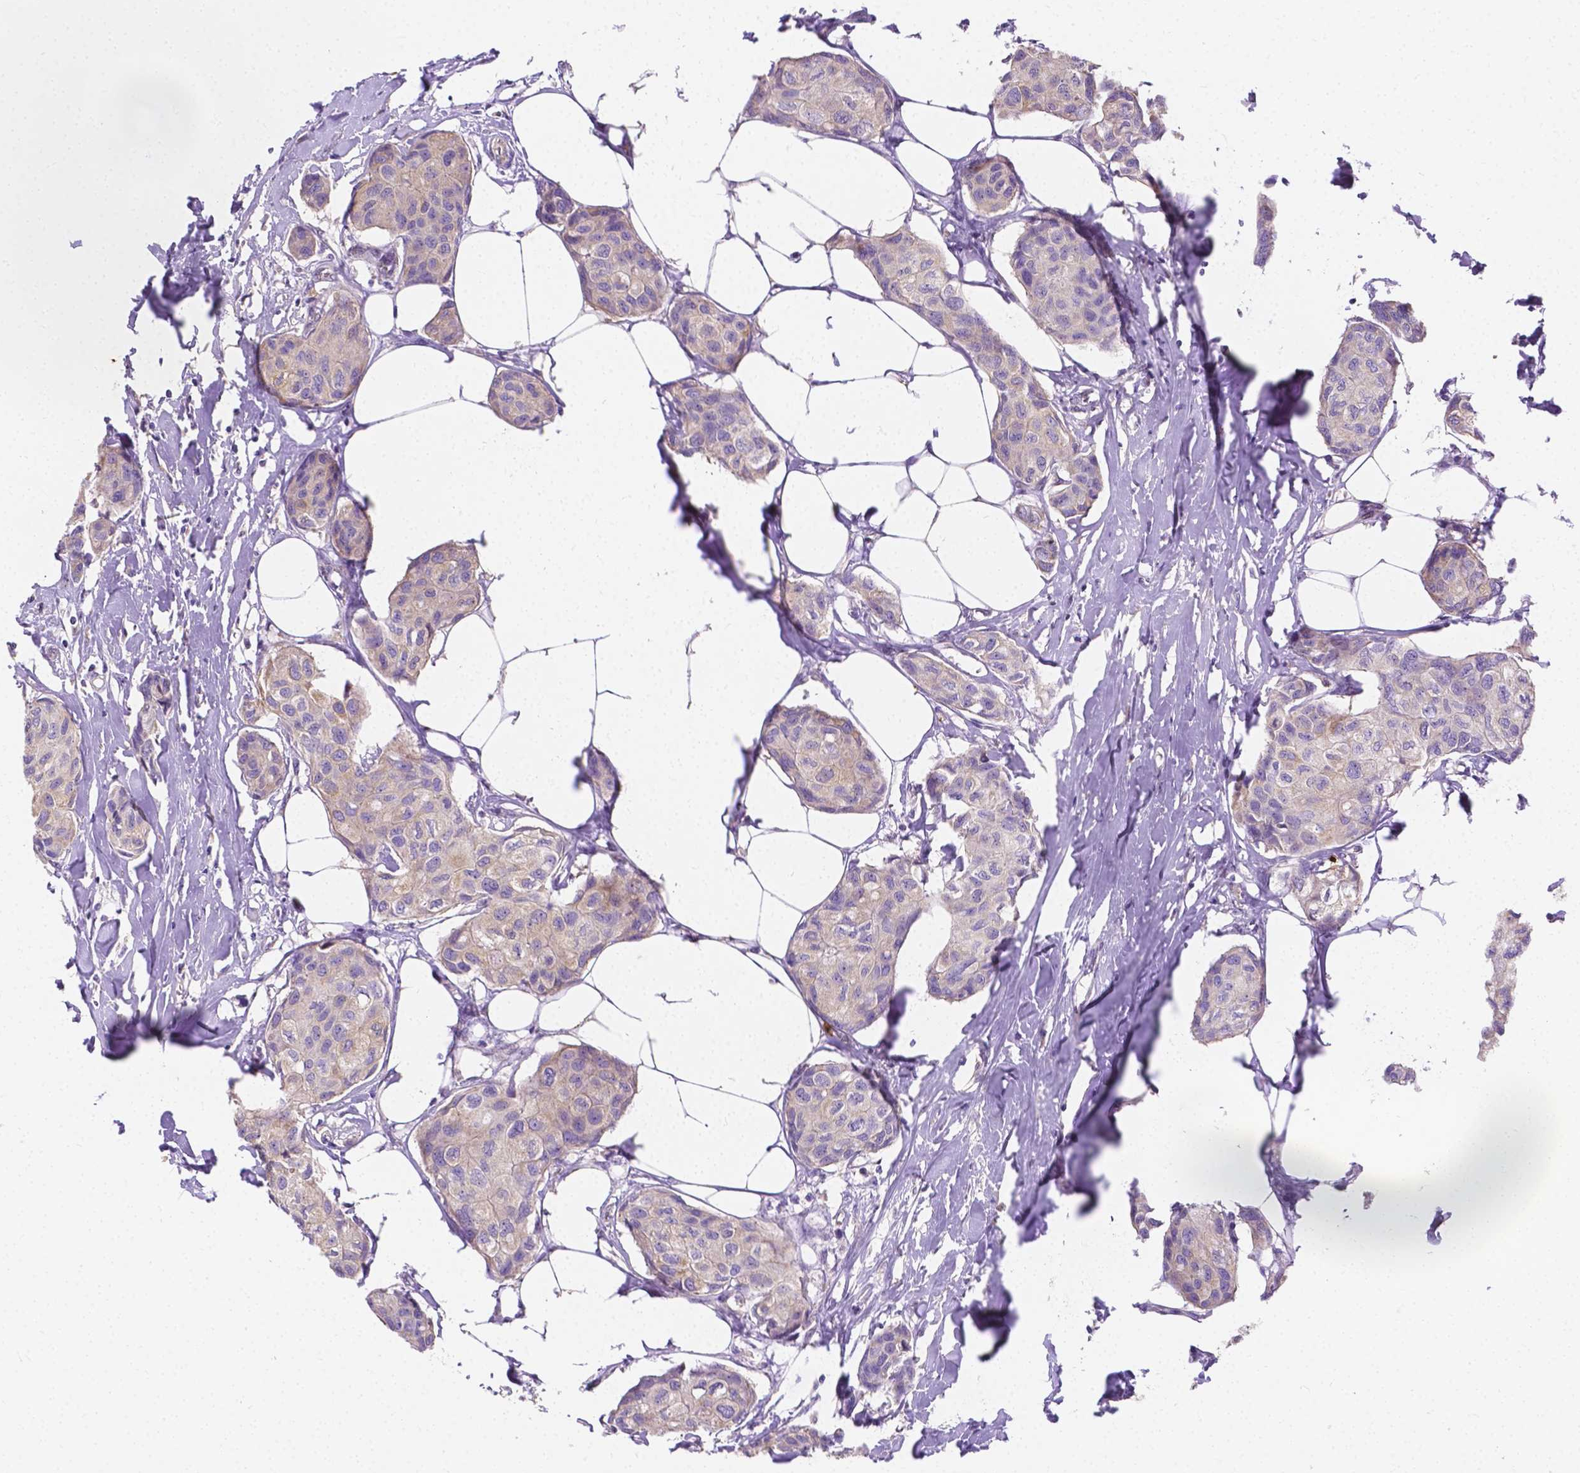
{"staining": {"intensity": "negative", "quantity": "none", "location": "none"}, "tissue": "breast cancer", "cell_type": "Tumor cells", "image_type": "cancer", "snomed": [{"axis": "morphology", "description": "Duct carcinoma"}, {"axis": "topography", "description": "Breast"}], "caption": "Immunohistochemistry micrograph of infiltrating ductal carcinoma (breast) stained for a protein (brown), which shows no staining in tumor cells.", "gene": "ZNRD2", "patient": {"sex": "female", "age": 80}}